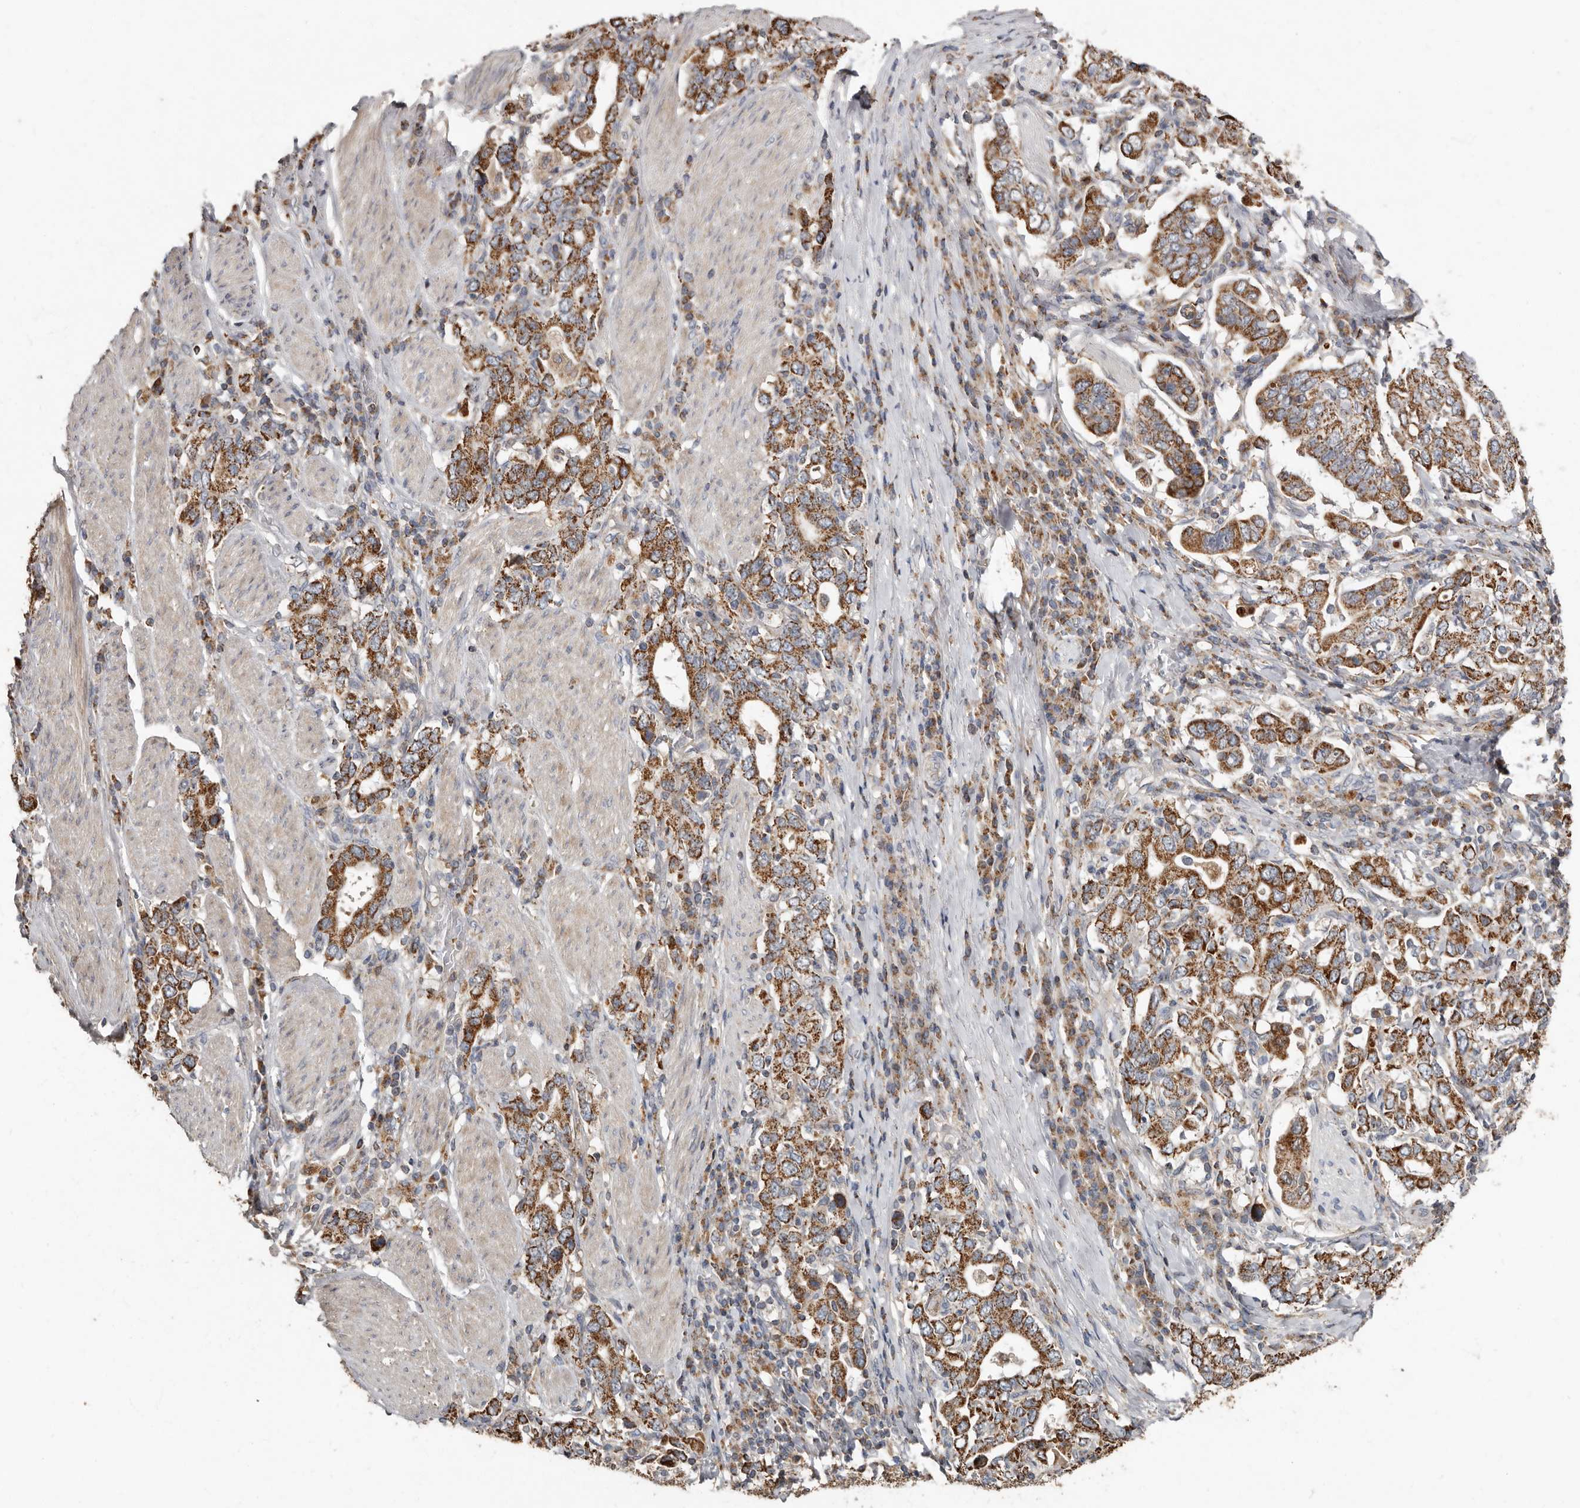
{"staining": {"intensity": "strong", "quantity": ">75%", "location": "cytoplasmic/membranous"}, "tissue": "stomach cancer", "cell_type": "Tumor cells", "image_type": "cancer", "snomed": [{"axis": "morphology", "description": "Adenocarcinoma, NOS"}, {"axis": "topography", "description": "Stomach, upper"}], "caption": "An IHC histopathology image of tumor tissue is shown. Protein staining in brown shows strong cytoplasmic/membranous positivity in stomach cancer (adenocarcinoma) within tumor cells. The protein is shown in brown color, while the nuclei are stained blue.", "gene": "KIF26B", "patient": {"sex": "male", "age": 62}}